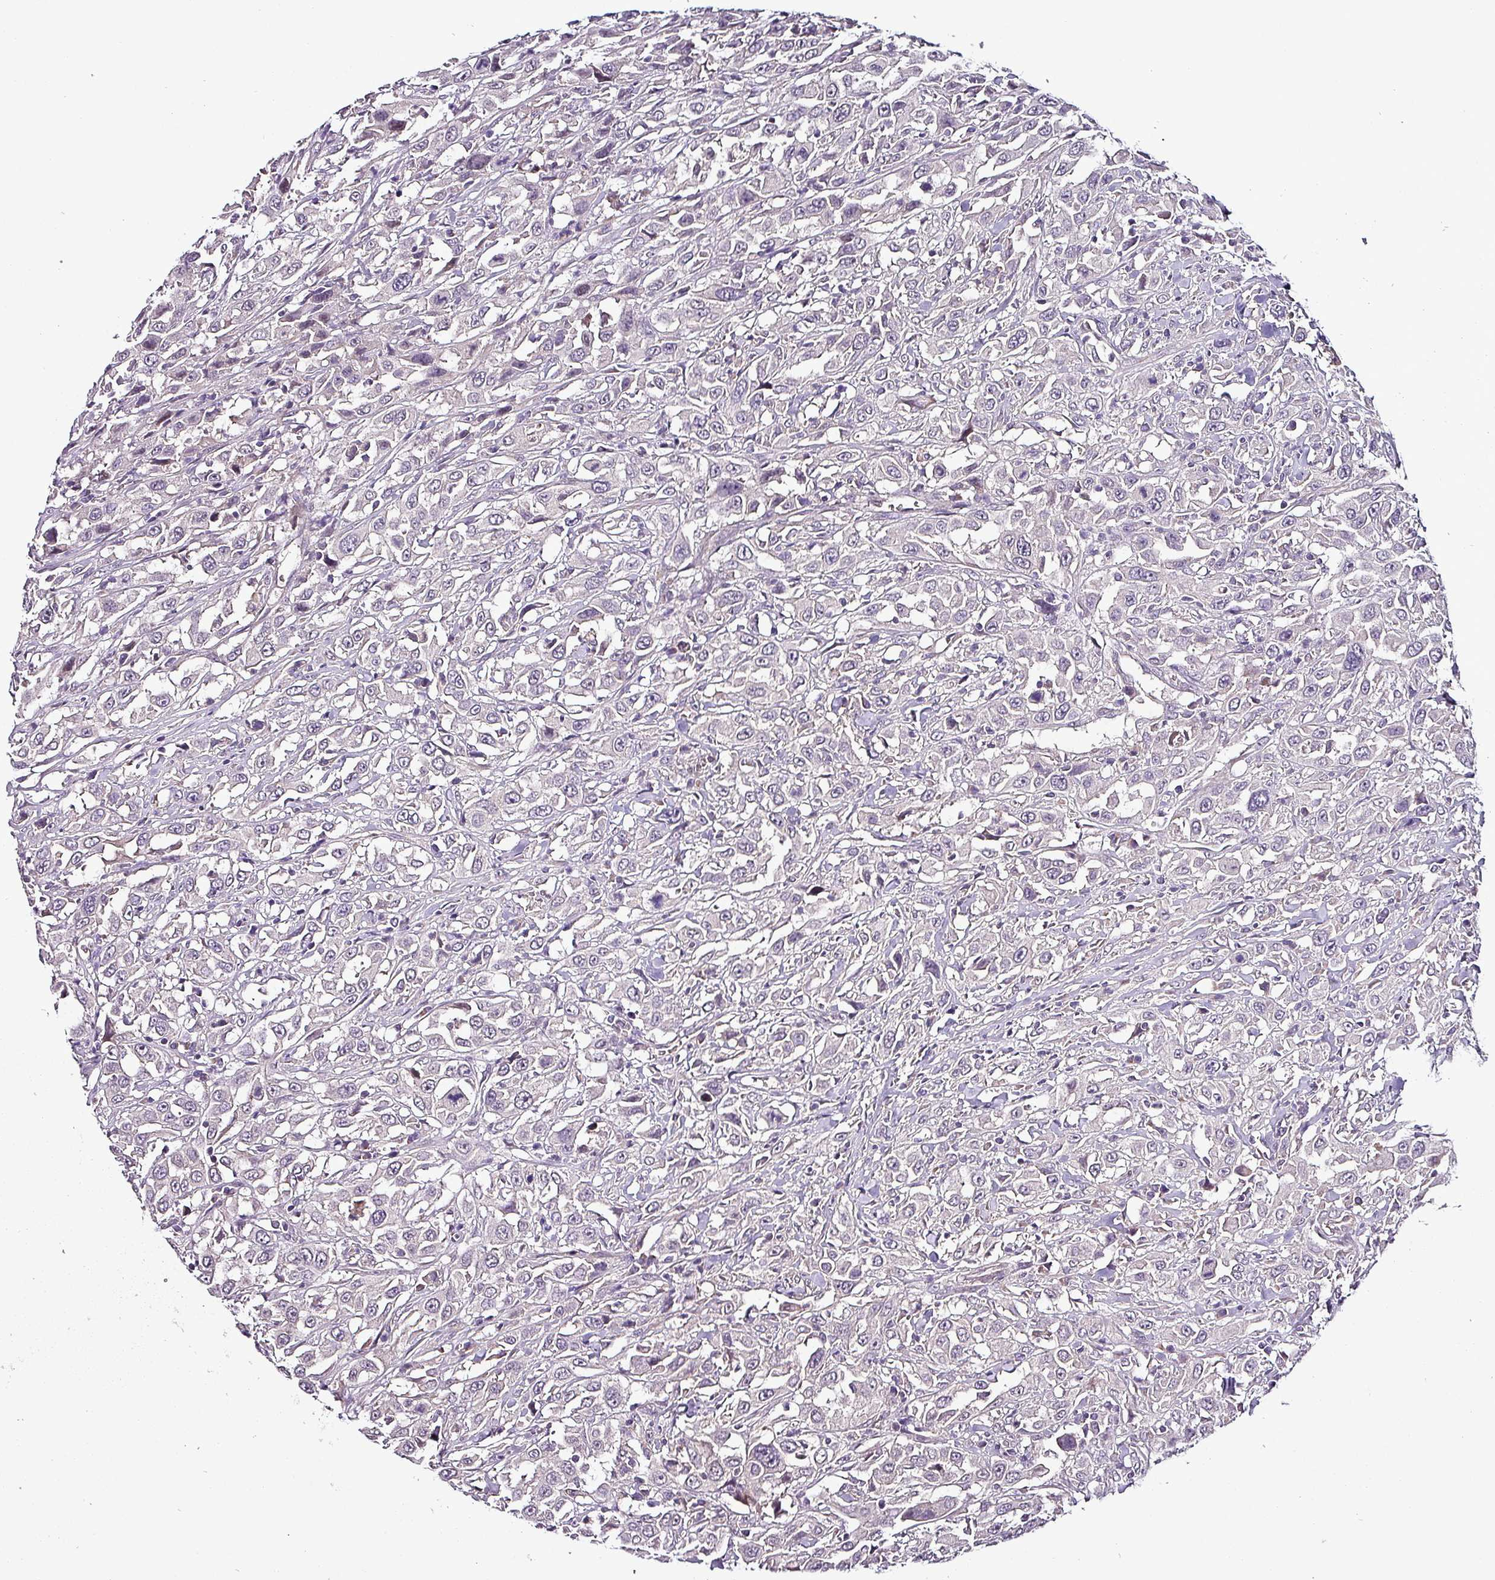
{"staining": {"intensity": "negative", "quantity": "none", "location": "none"}, "tissue": "urothelial cancer", "cell_type": "Tumor cells", "image_type": "cancer", "snomed": [{"axis": "morphology", "description": "Urothelial carcinoma, High grade"}, {"axis": "topography", "description": "Urinary bladder"}], "caption": "IHC photomicrograph of neoplastic tissue: human urothelial cancer stained with DAB shows no significant protein expression in tumor cells.", "gene": "GRAPL", "patient": {"sex": "male", "age": 61}}